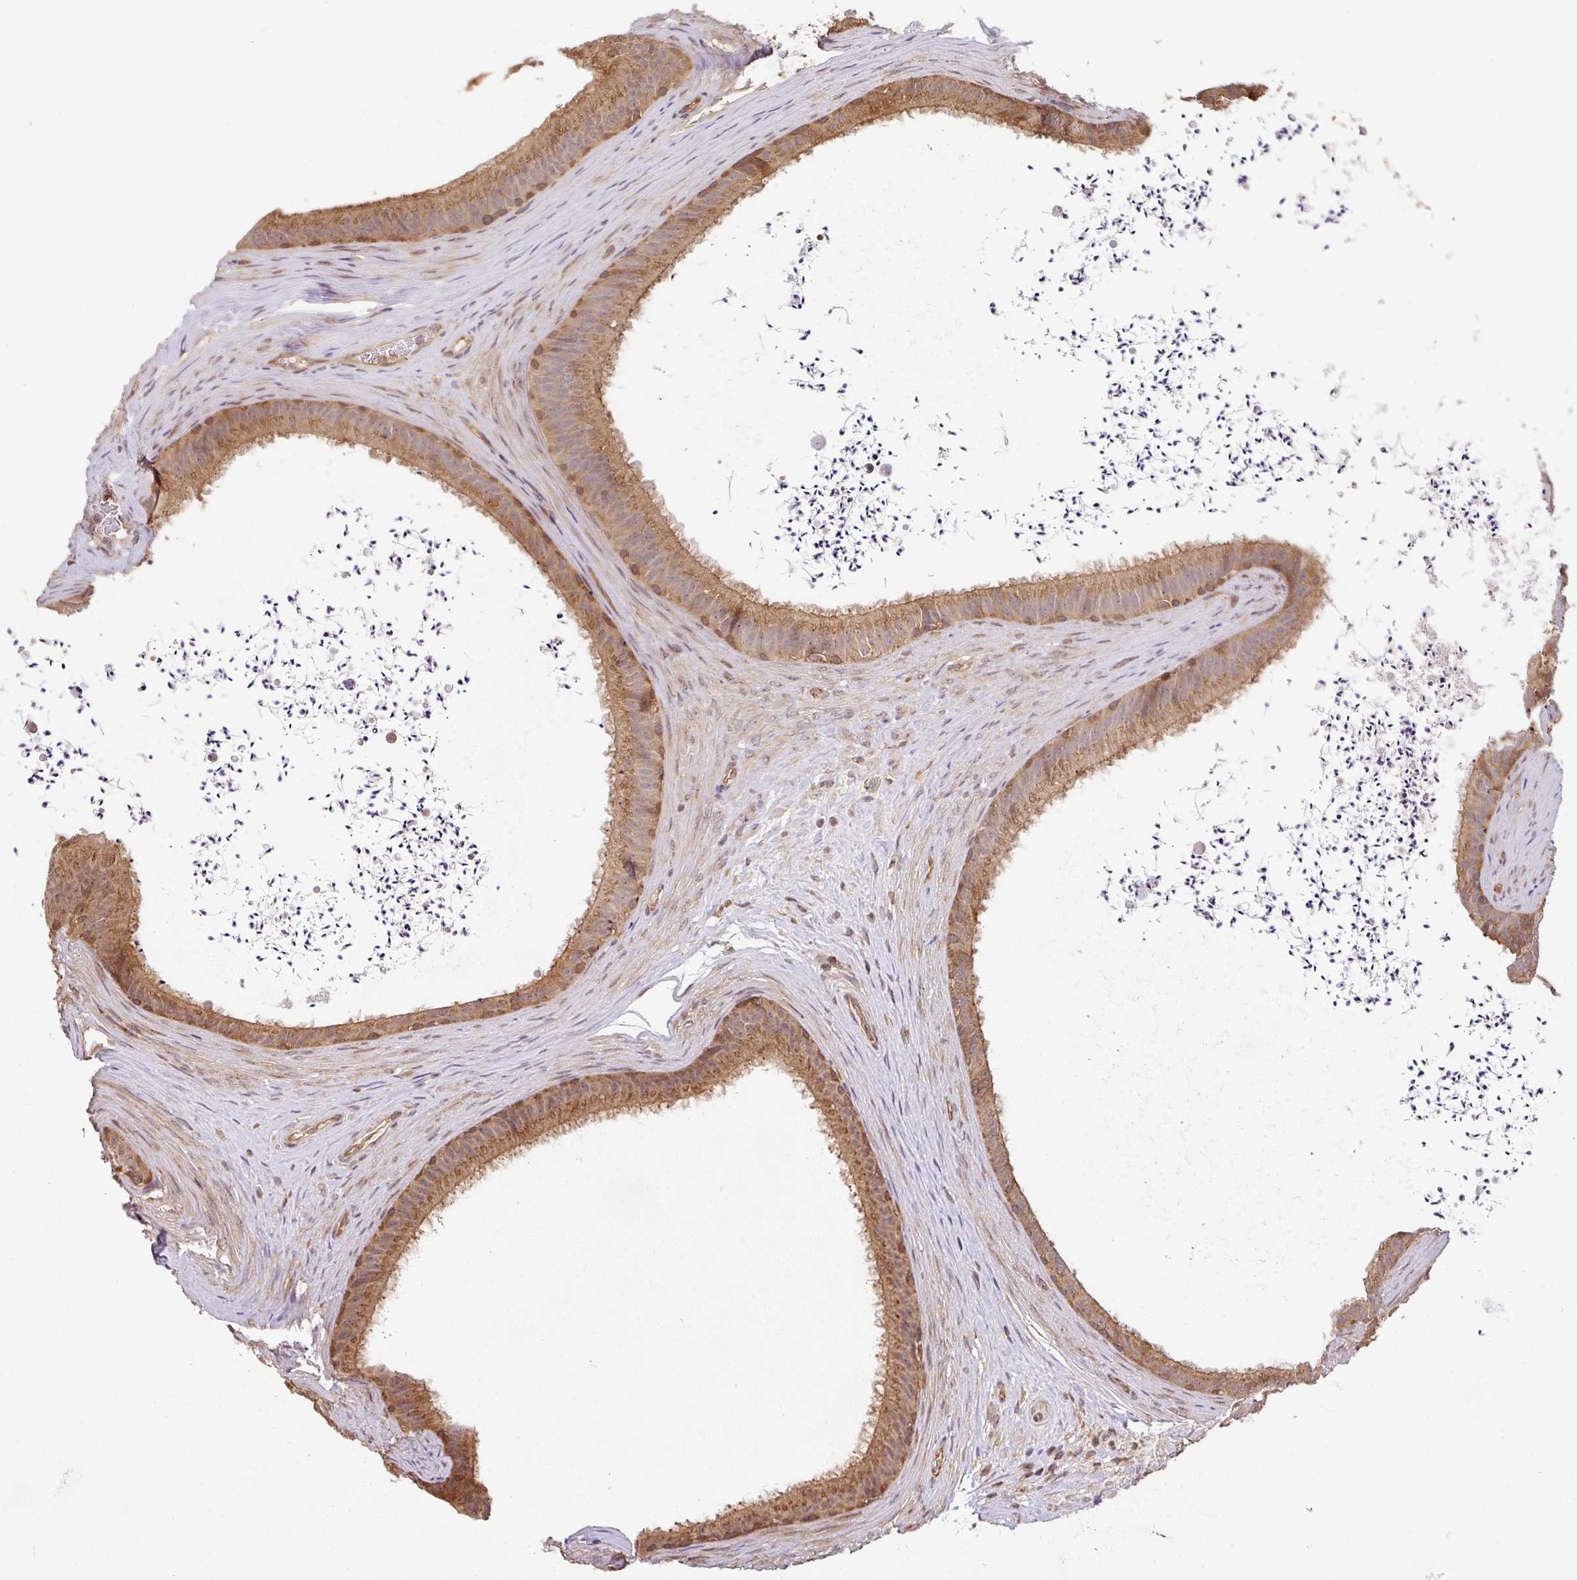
{"staining": {"intensity": "moderate", "quantity": ">75%", "location": "cytoplasmic/membranous"}, "tissue": "epididymis", "cell_type": "Glandular cells", "image_type": "normal", "snomed": [{"axis": "morphology", "description": "Normal tissue, NOS"}, {"axis": "topography", "description": "Testis"}, {"axis": "topography", "description": "Epididymis"}], "caption": "A brown stain shows moderate cytoplasmic/membranous expression of a protein in glandular cells of normal human epididymis.", "gene": "SHB", "patient": {"sex": "male", "age": 41}}